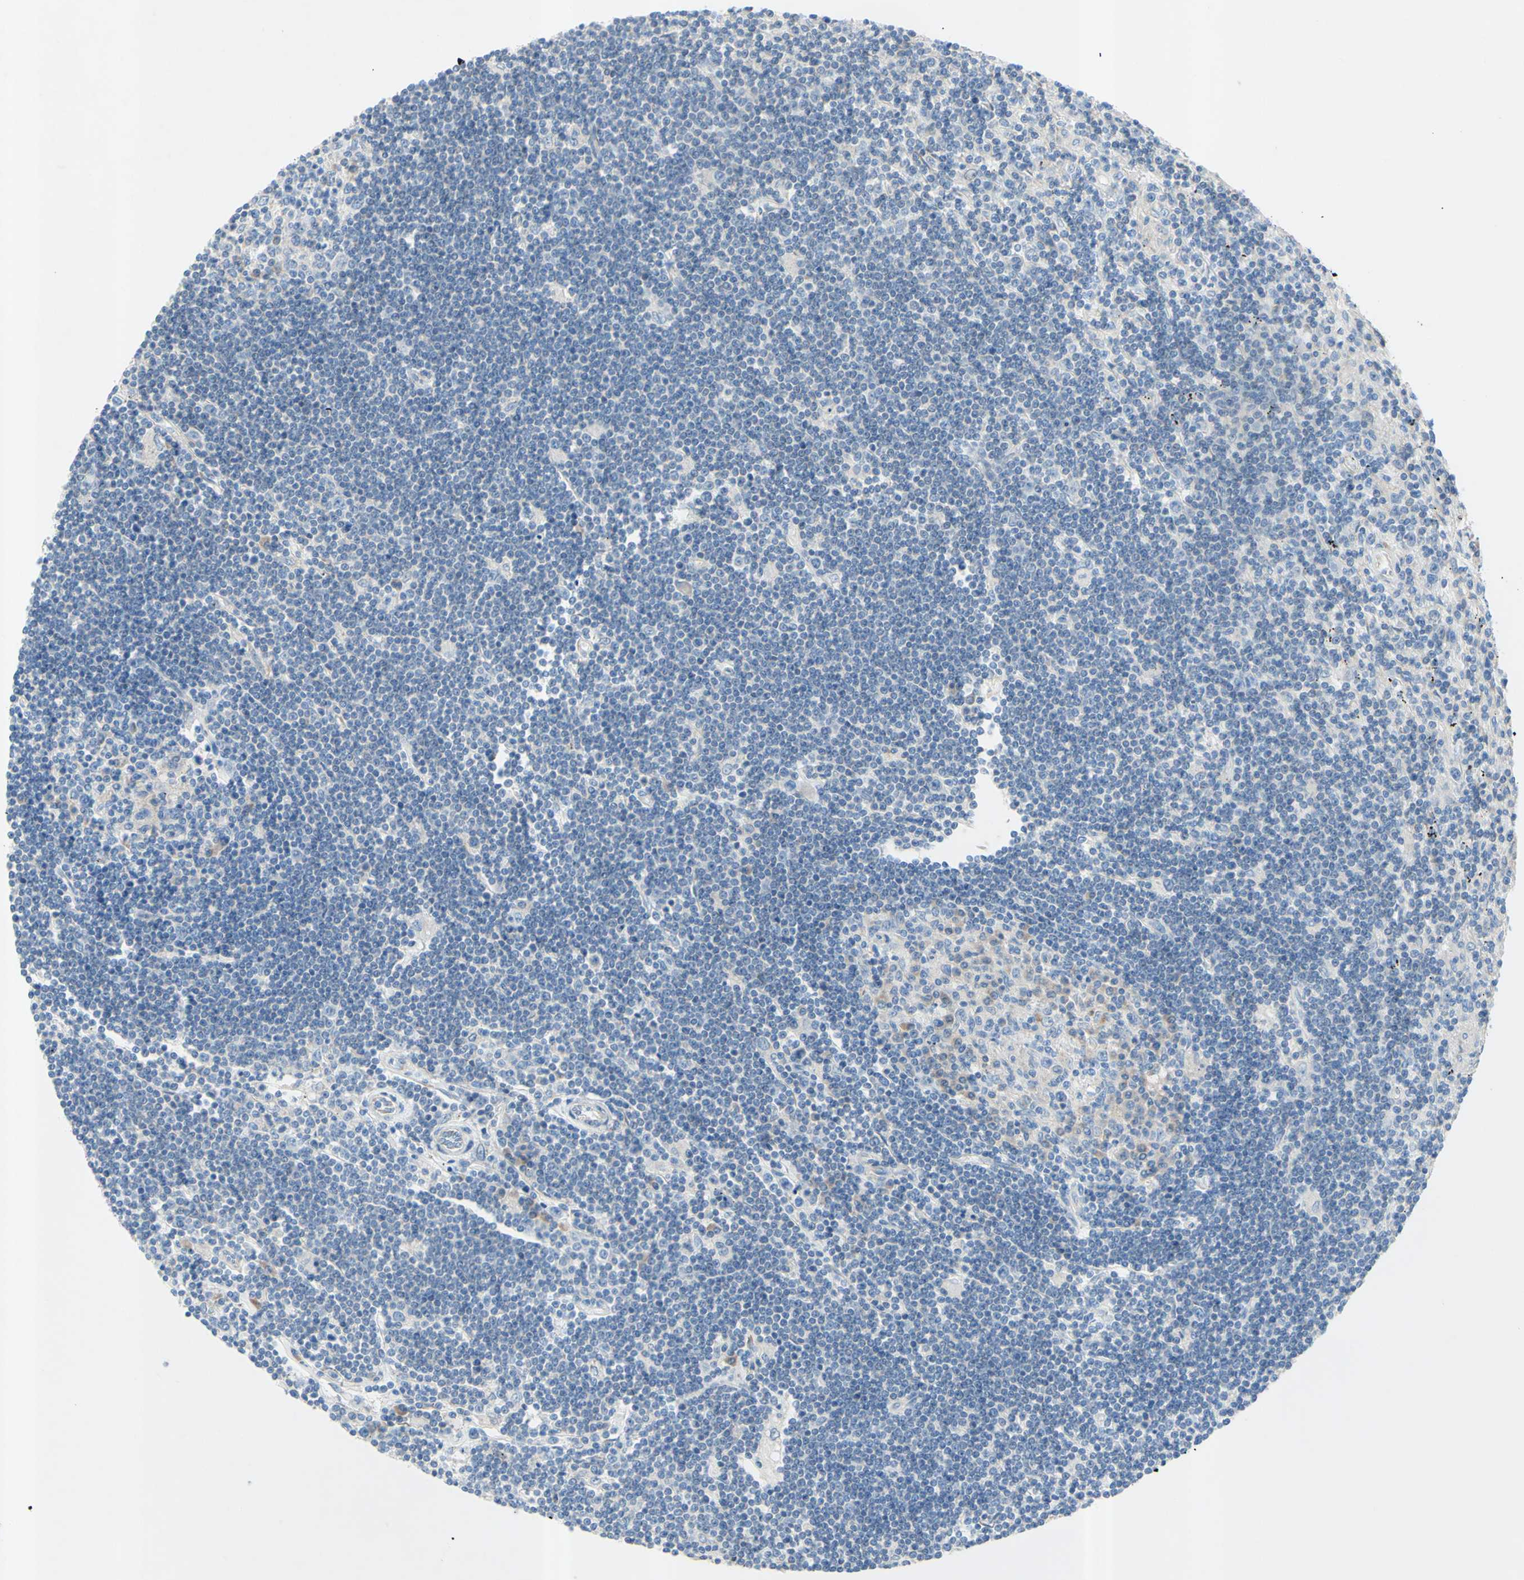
{"staining": {"intensity": "negative", "quantity": "none", "location": "none"}, "tissue": "lymphoma", "cell_type": "Tumor cells", "image_type": "cancer", "snomed": [{"axis": "morphology", "description": "Malignant lymphoma, non-Hodgkin's type, Low grade"}, {"axis": "topography", "description": "Spleen"}], "caption": "DAB immunohistochemical staining of low-grade malignant lymphoma, non-Hodgkin's type demonstrates no significant staining in tumor cells. (IHC, brightfield microscopy, high magnification).", "gene": "TMIGD2", "patient": {"sex": "male", "age": 76}}